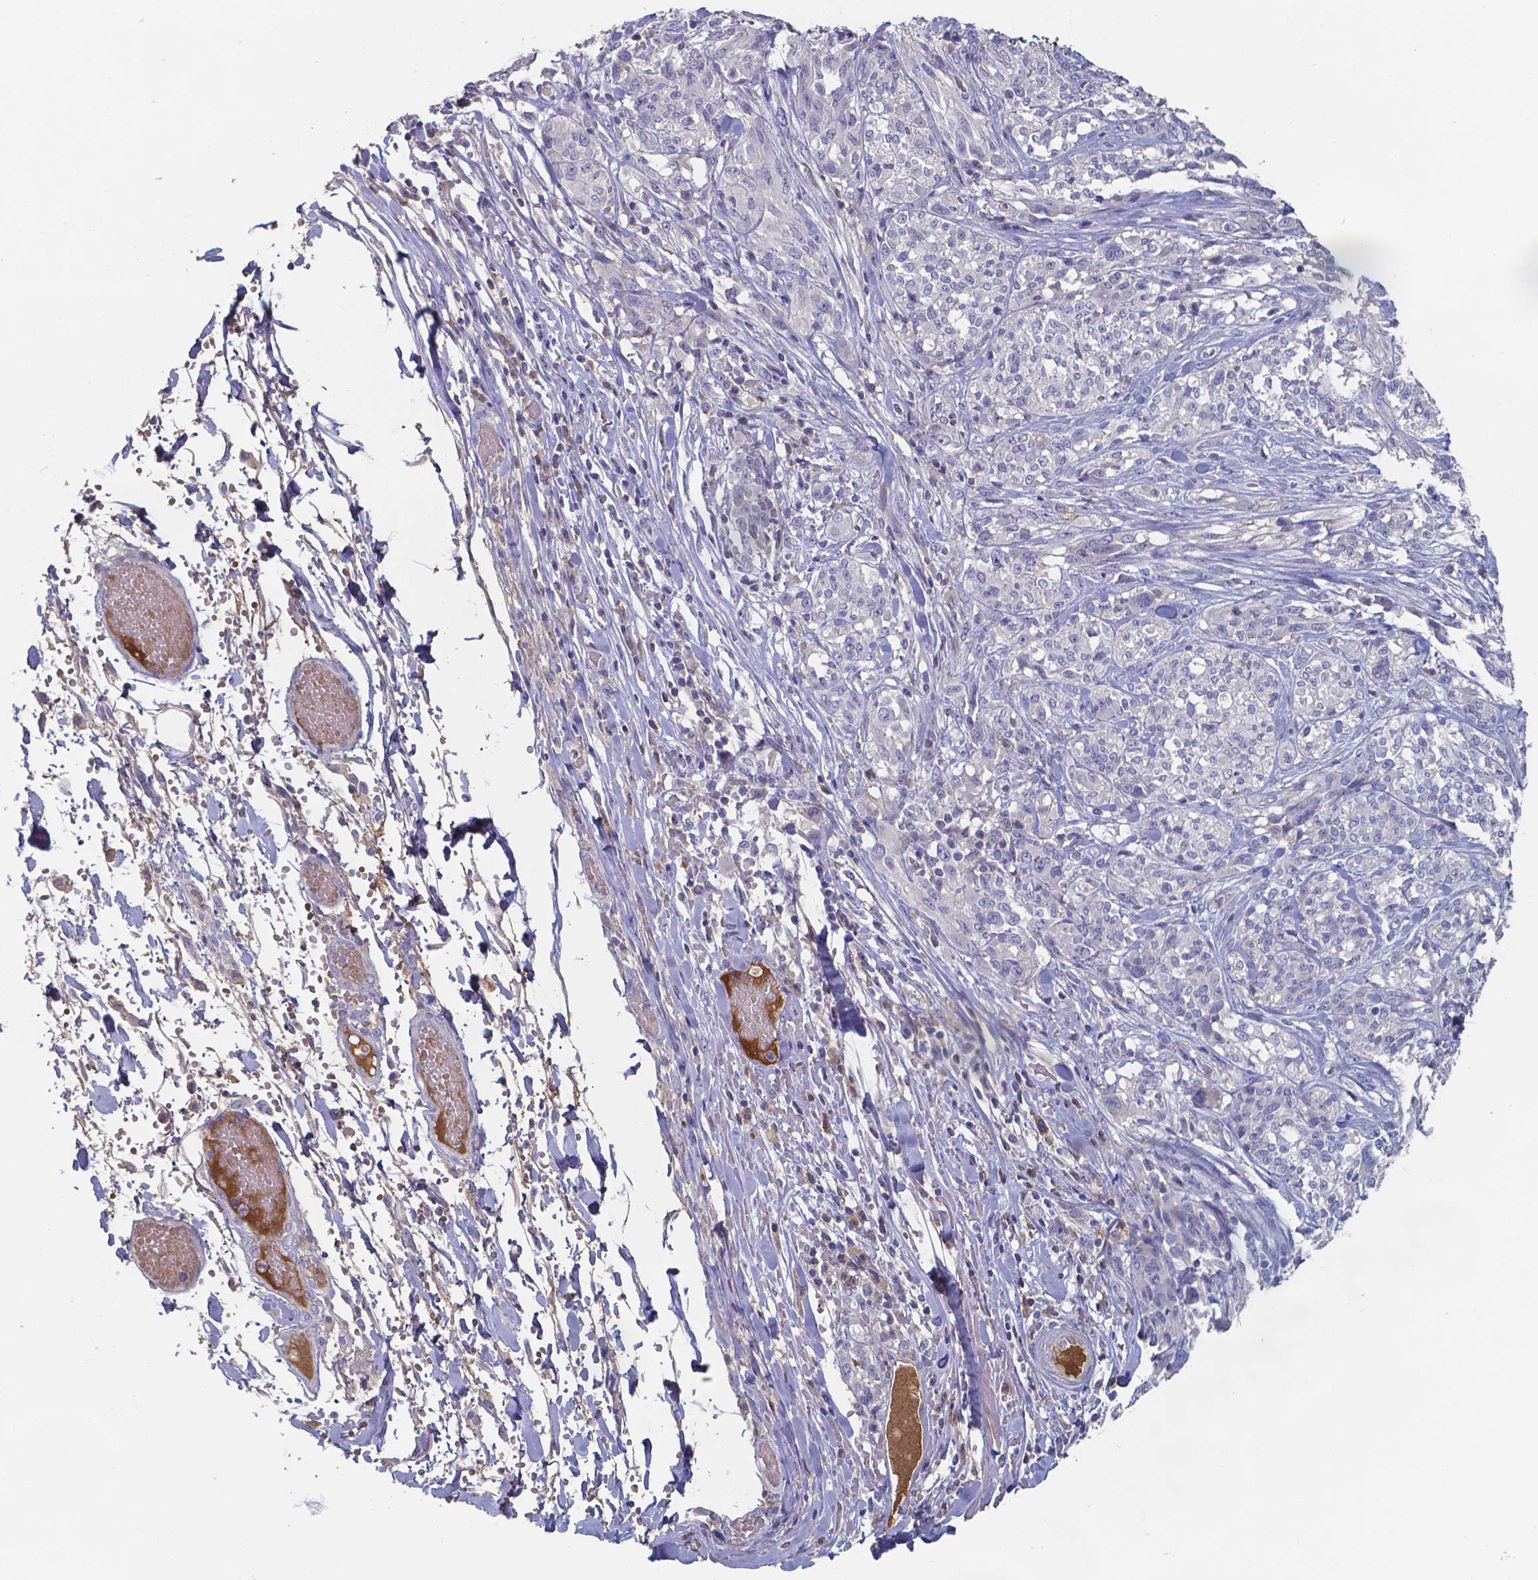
{"staining": {"intensity": "negative", "quantity": "none", "location": "none"}, "tissue": "melanoma", "cell_type": "Tumor cells", "image_type": "cancer", "snomed": [{"axis": "morphology", "description": "Malignant melanoma, NOS"}, {"axis": "topography", "description": "Skin"}], "caption": "This is an immunohistochemistry micrograph of human malignant melanoma. There is no positivity in tumor cells.", "gene": "BTBD17", "patient": {"sex": "female", "age": 91}}